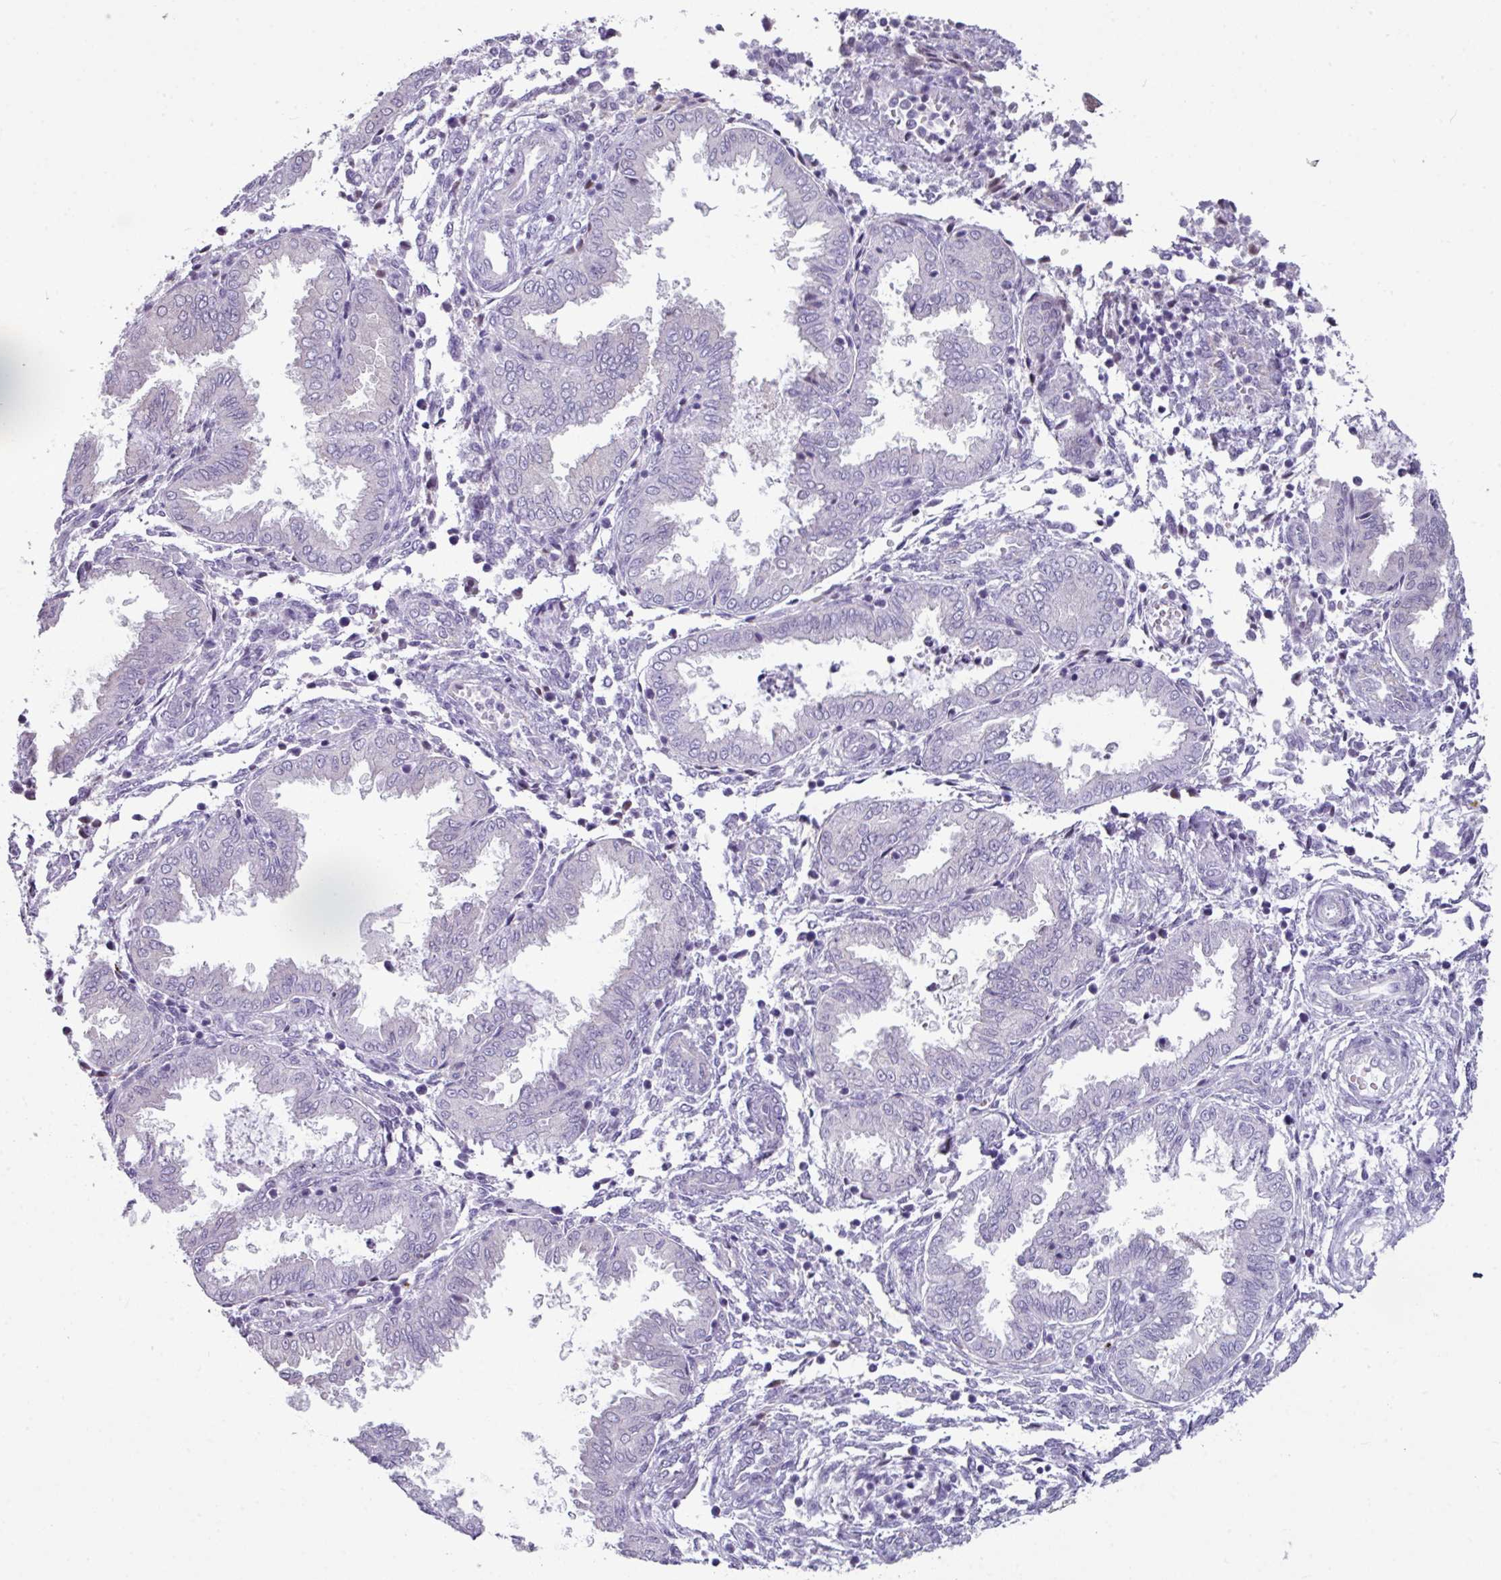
{"staining": {"intensity": "negative", "quantity": "none", "location": "none"}, "tissue": "endometrium", "cell_type": "Cells in endometrial stroma", "image_type": "normal", "snomed": [{"axis": "morphology", "description": "Normal tissue, NOS"}, {"axis": "topography", "description": "Endometrium"}], "caption": "High power microscopy histopathology image of an immunohistochemistry photomicrograph of normal endometrium, revealing no significant expression in cells in endometrial stroma. The staining is performed using DAB brown chromogen with nuclei counter-stained in using hematoxylin.", "gene": "TTLL12", "patient": {"sex": "female", "age": 33}}